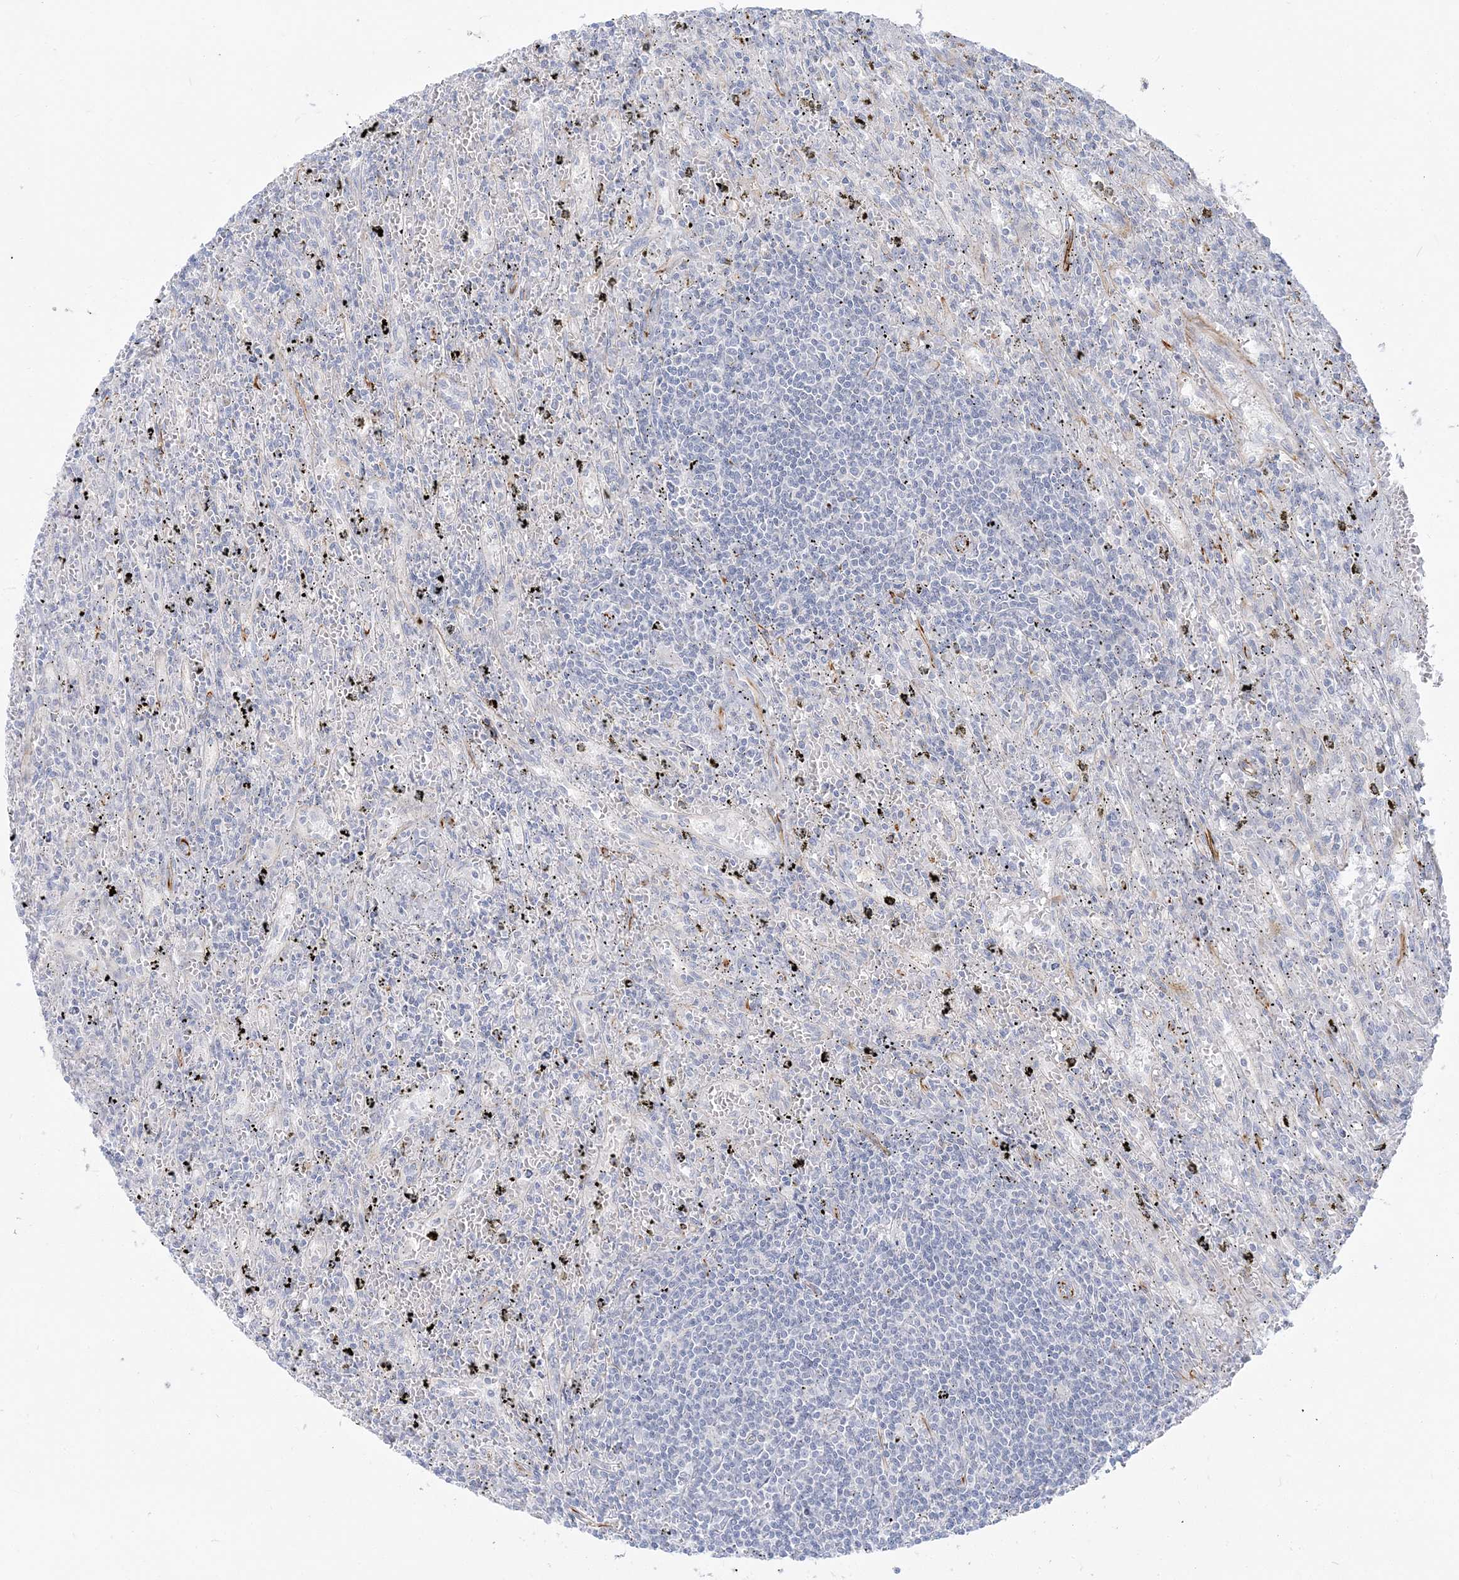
{"staining": {"intensity": "negative", "quantity": "none", "location": "none"}, "tissue": "lymphoma", "cell_type": "Tumor cells", "image_type": "cancer", "snomed": [{"axis": "morphology", "description": "Malignant lymphoma, non-Hodgkin's type, Low grade"}, {"axis": "topography", "description": "Spleen"}], "caption": "Protein analysis of lymphoma exhibits no significant expression in tumor cells.", "gene": "GPAT2", "patient": {"sex": "male", "age": 76}}